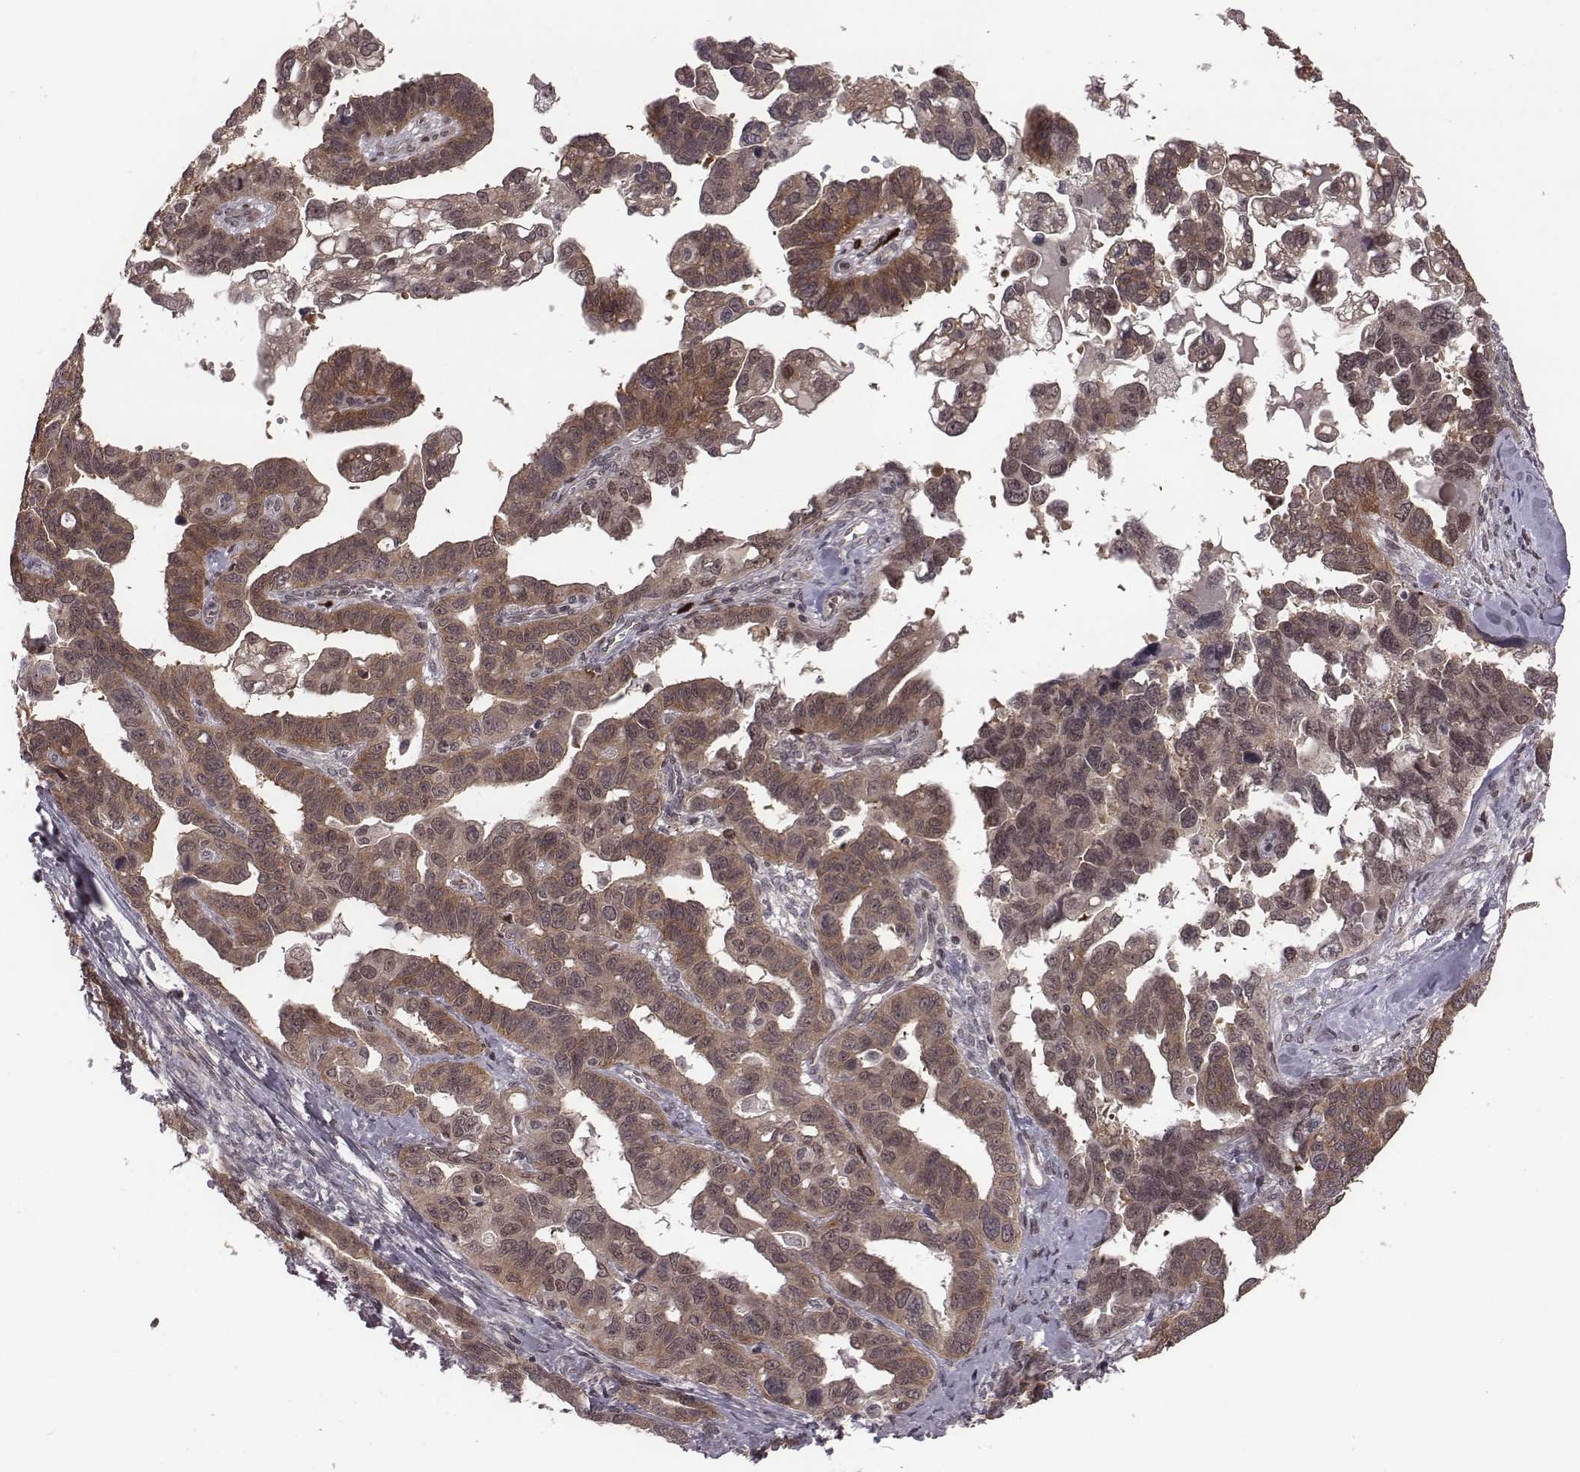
{"staining": {"intensity": "weak", "quantity": ">75%", "location": "cytoplasmic/membranous,nuclear"}, "tissue": "ovarian cancer", "cell_type": "Tumor cells", "image_type": "cancer", "snomed": [{"axis": "morphology", "description": "Cystadenocarcinoma, serous, NOS"}, {"axis": "topography", "description": "Ovary"}], "caption": "Human ovarian serous cystadenocarcinoma stained for a protein (brown) shows weak cytoplasmic/membranous and nuclear positive staining in about >75% of tumor cells.", "gene": "RPL3", "patient": {"sex": "female", "age": 69}}